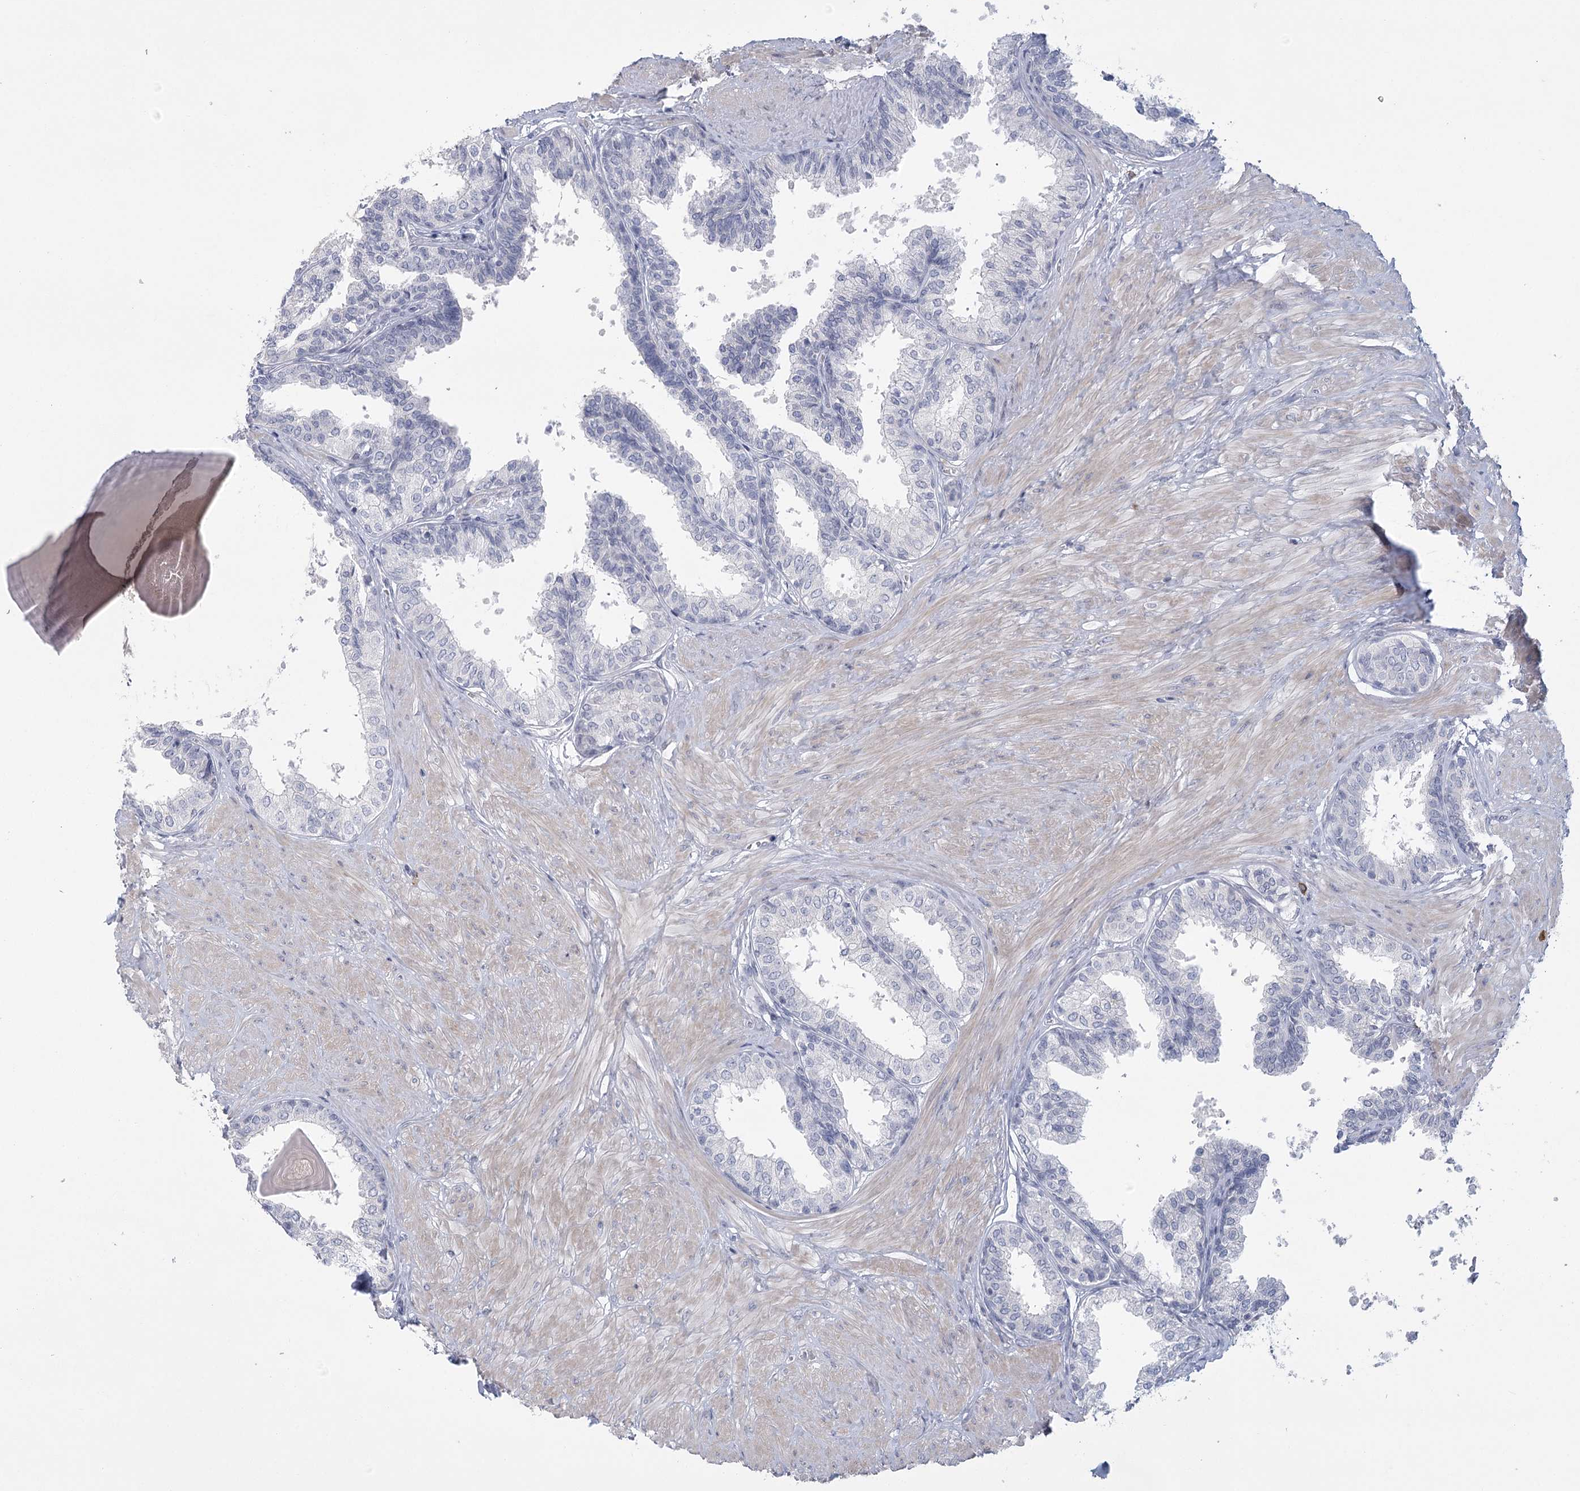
{"staining": {"intensity": "negative", "quantity": "none", "location": "none"}, "tissue": "prostate", "cell_type": "Glandular cells", "image_type": "normal", "snomed": [{"axis": "morphology", "description": "Normal tissue, NOS"}, {"axis": "topography", "description": "Prostate"}], "caption": "IHC micrograph of normal prostate: prostate stained with DAB displays no significant protein staining in glandular cells.", "gene": "FAM76B", "patient": {"sex": "male", "age": 48}}